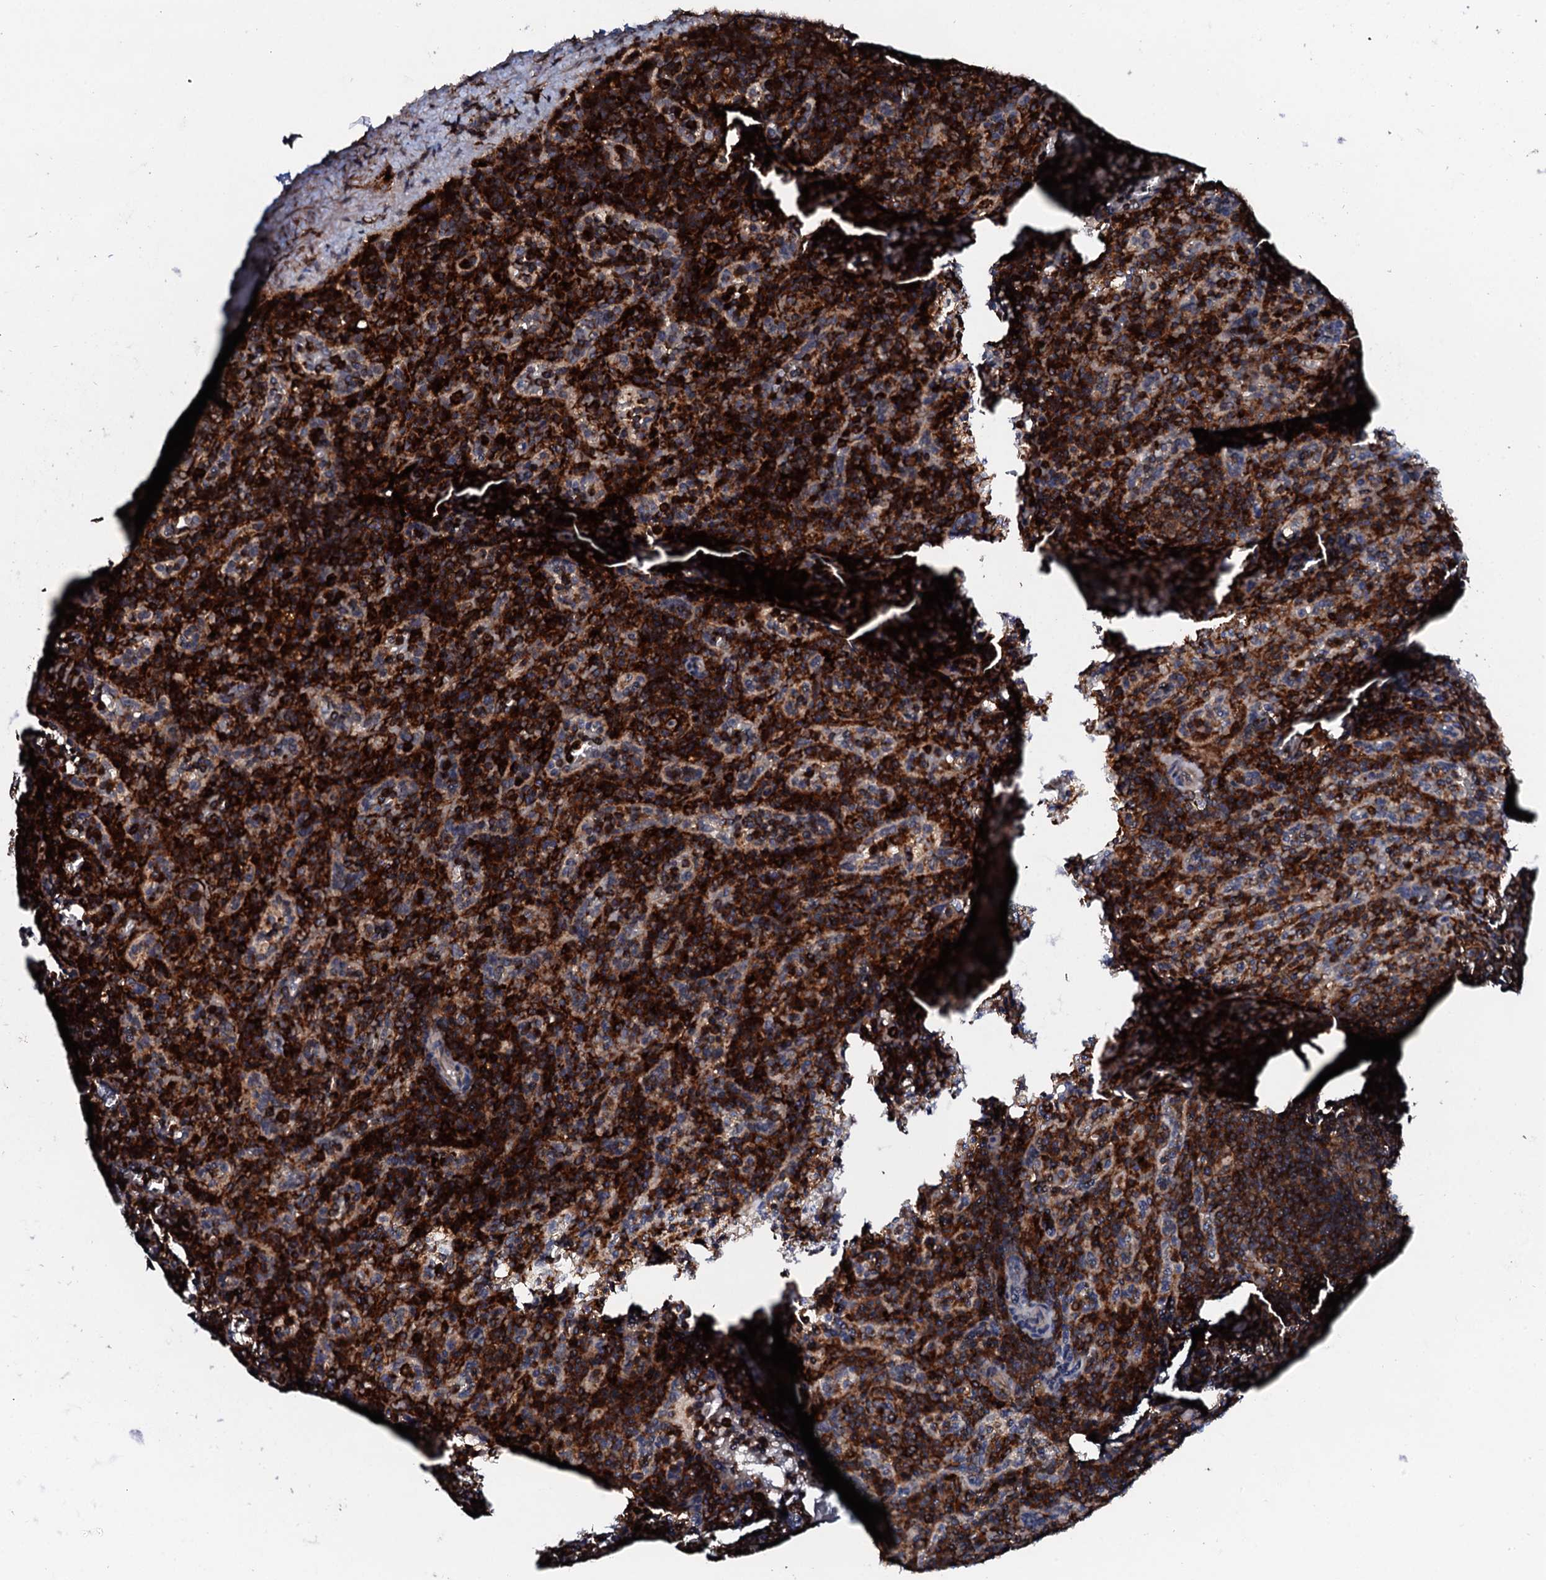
{"staining": {"intensity": "strong", "quantity": "25%-75%", "location": "cytoplasmic/membranous"}, "tissue": "spleen", "cell_type": "Cells in red pulp", "image_type": "normal", "snomed": [{"axis": "morphology", "description": "Normal tissue, NOS"}, {"axis": "topography", "description": "Spleen"}], "caption": "Immunohistochemical staining of normal human spleen exhibits 25%-75% levels of strong cytoplasmic/membranous protein staining in about 25%-75% of cells in red pulp.", "gene": "VAMP8", "patient": {"sex": "male", "age": 82}}